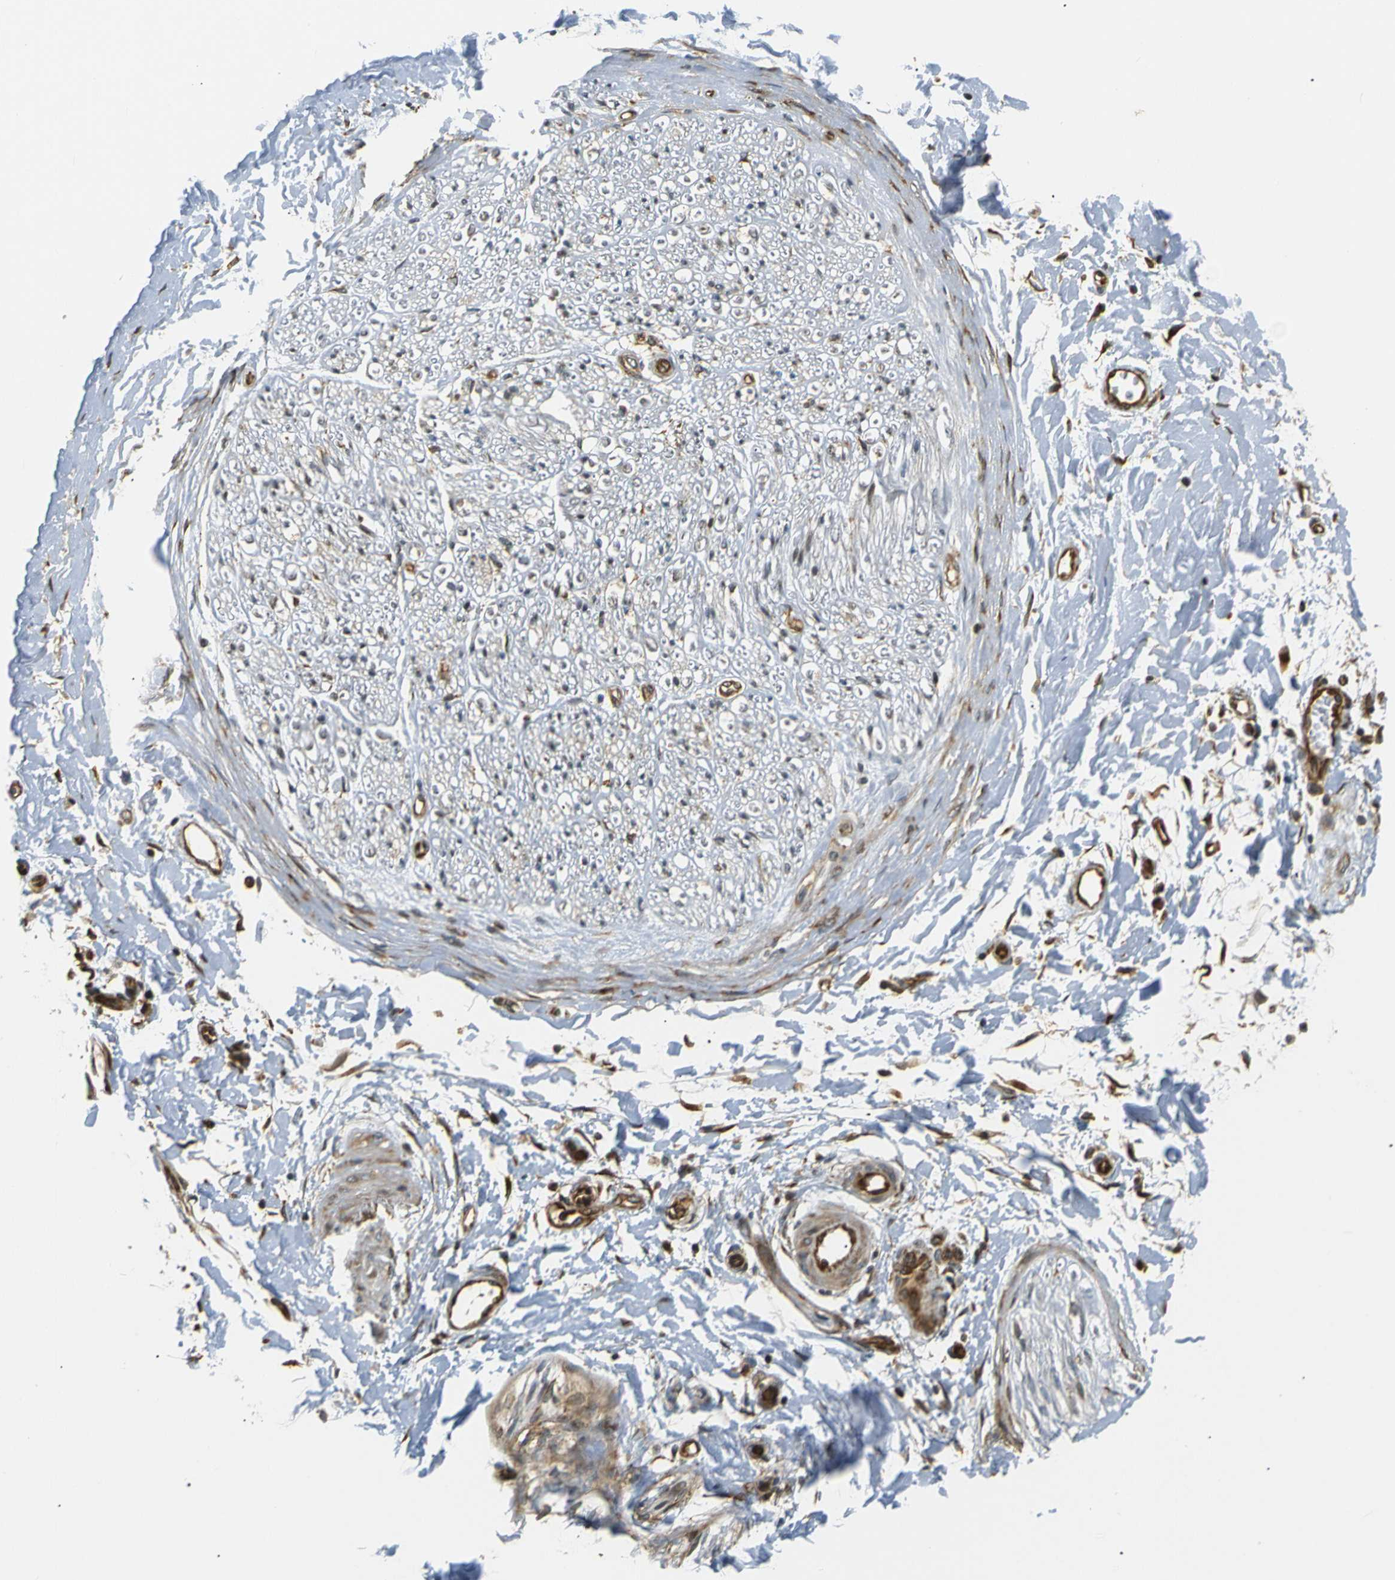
{"staining": {"intensity": "weak", "quantity": "25%-75%", "location": "cytoplasmic/membranous"}, "tissue": "adipose tissue", "cell_type": "Adipocytes", "image_type": "normal", "snomed": [{"axis": "morphology", "description": "Normal tissue, NOS"}, {"axis": "morphology", "description": "Squamous cell carcinoma, NOS"}, {"axis": "topography", "description": "Skin"}, {"axis": "topography", "description": "Peripheral nerve tissue"}], "caption": "Immunohistochemistry photomicrograph of normal adipose tissue: human adipose tissue stained using immunohistochemistry displays low levels of weak protein expression localized specifically in the cytoplasmic/membranous of adipocytes, appearing as a cytoplasmic/membranous brown color.", "gene": "ABCE1", "patient": {"sex": "male", "age": 83}}